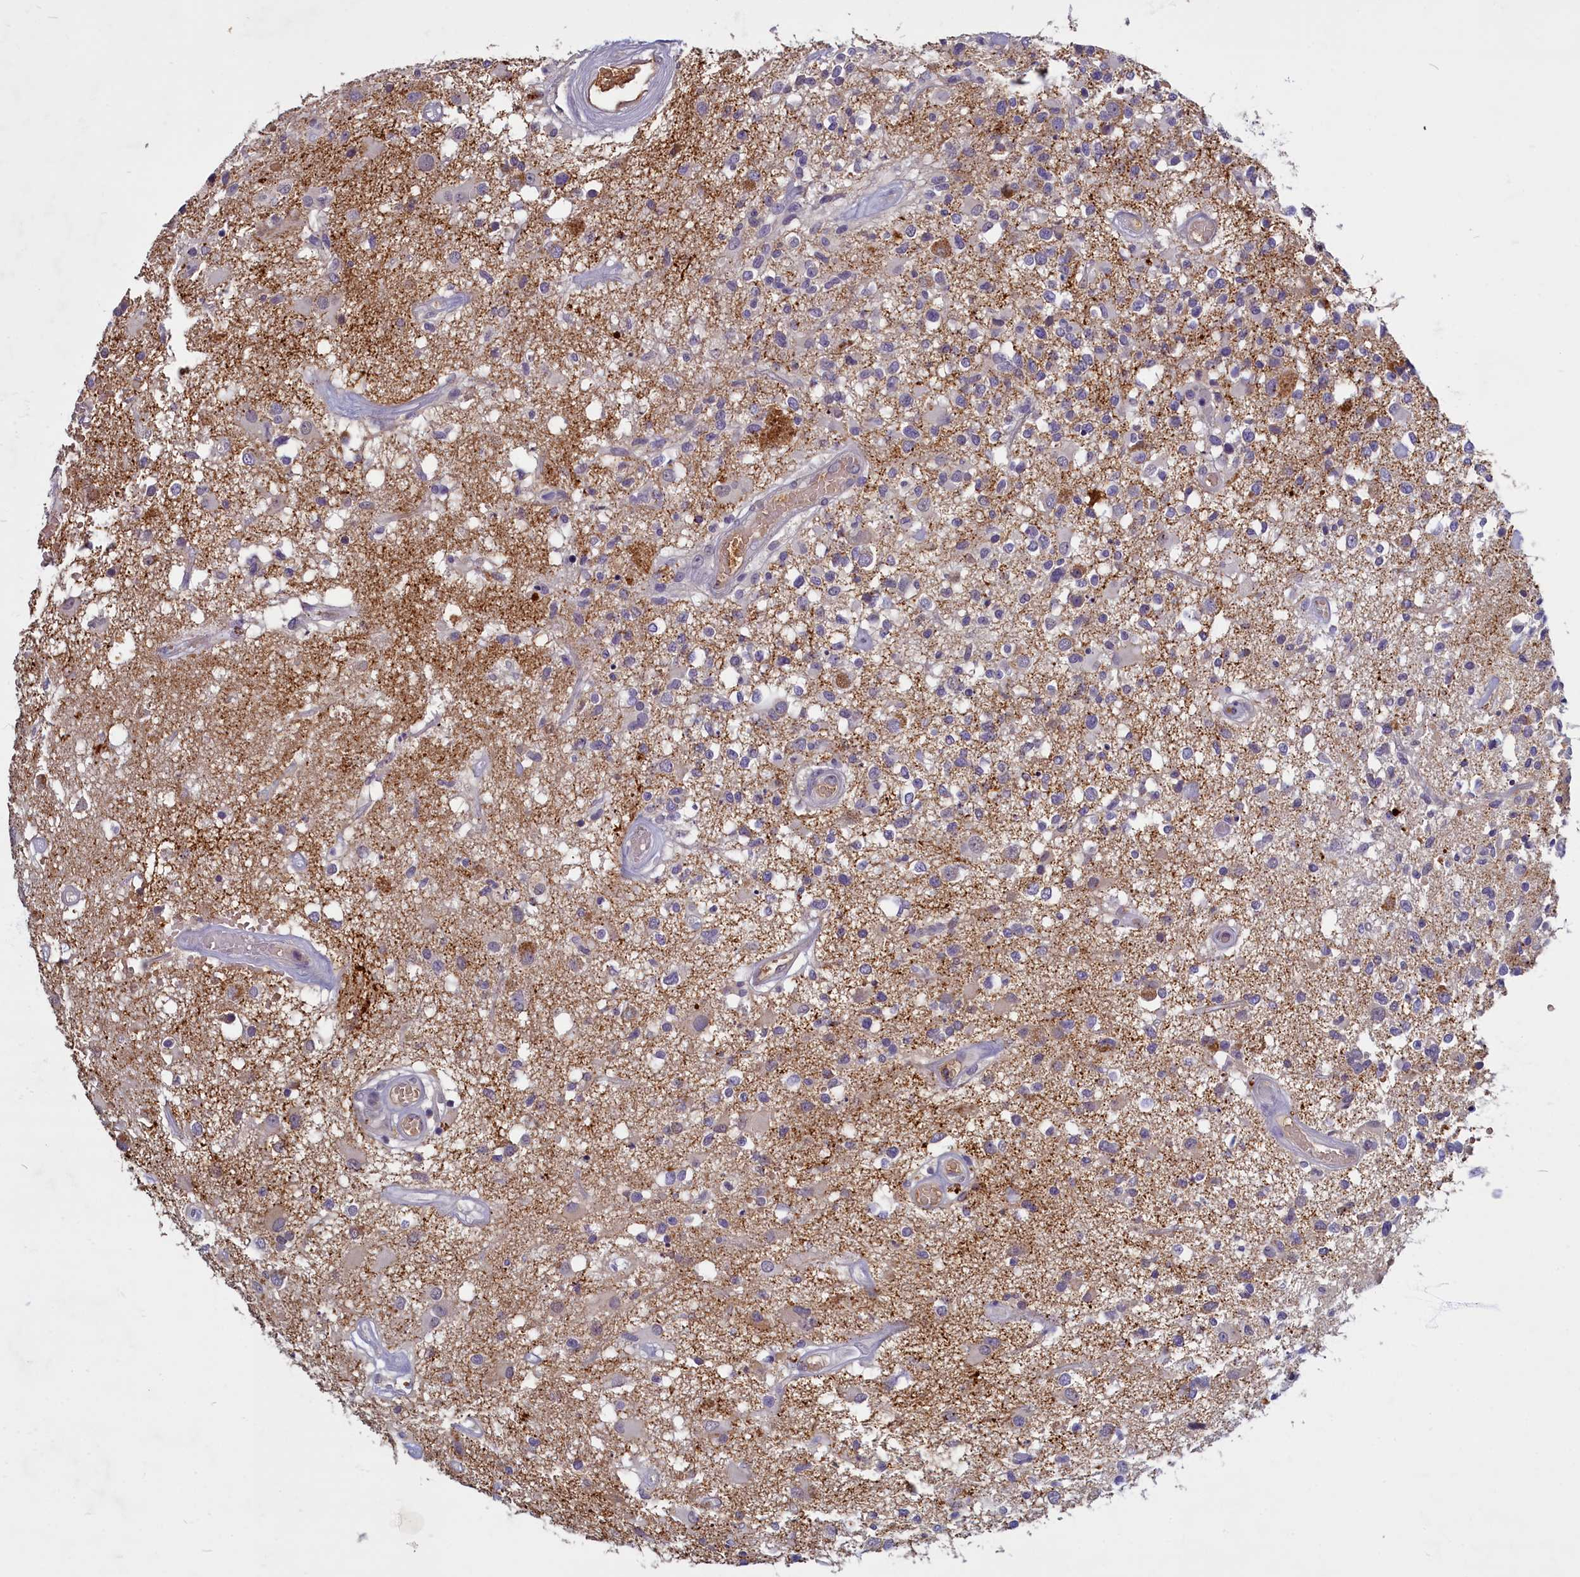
{"staining": {"intensity": "negative", "quantity": "none", "location": "none"}, "tissue": "glioma", "cell_type": "Tumor cells", "image_type": "cancer", "snomed": [{"axis": "morphology", "description": "Glioma, malignant, High grade"}, {"axis": "morphology", "description": "Glioblastoma, NOS"}, {"axis": "topography", "description": "Brain"}], "caption": "High power microscopy histopathology image of an immunohistochemistry (IHC) micrograph of malignant glioma (high-grade), revealing no significant positivity in tumor cells.", "gene": "SV2C", "patient": {"sex": "male", "age": 60}}